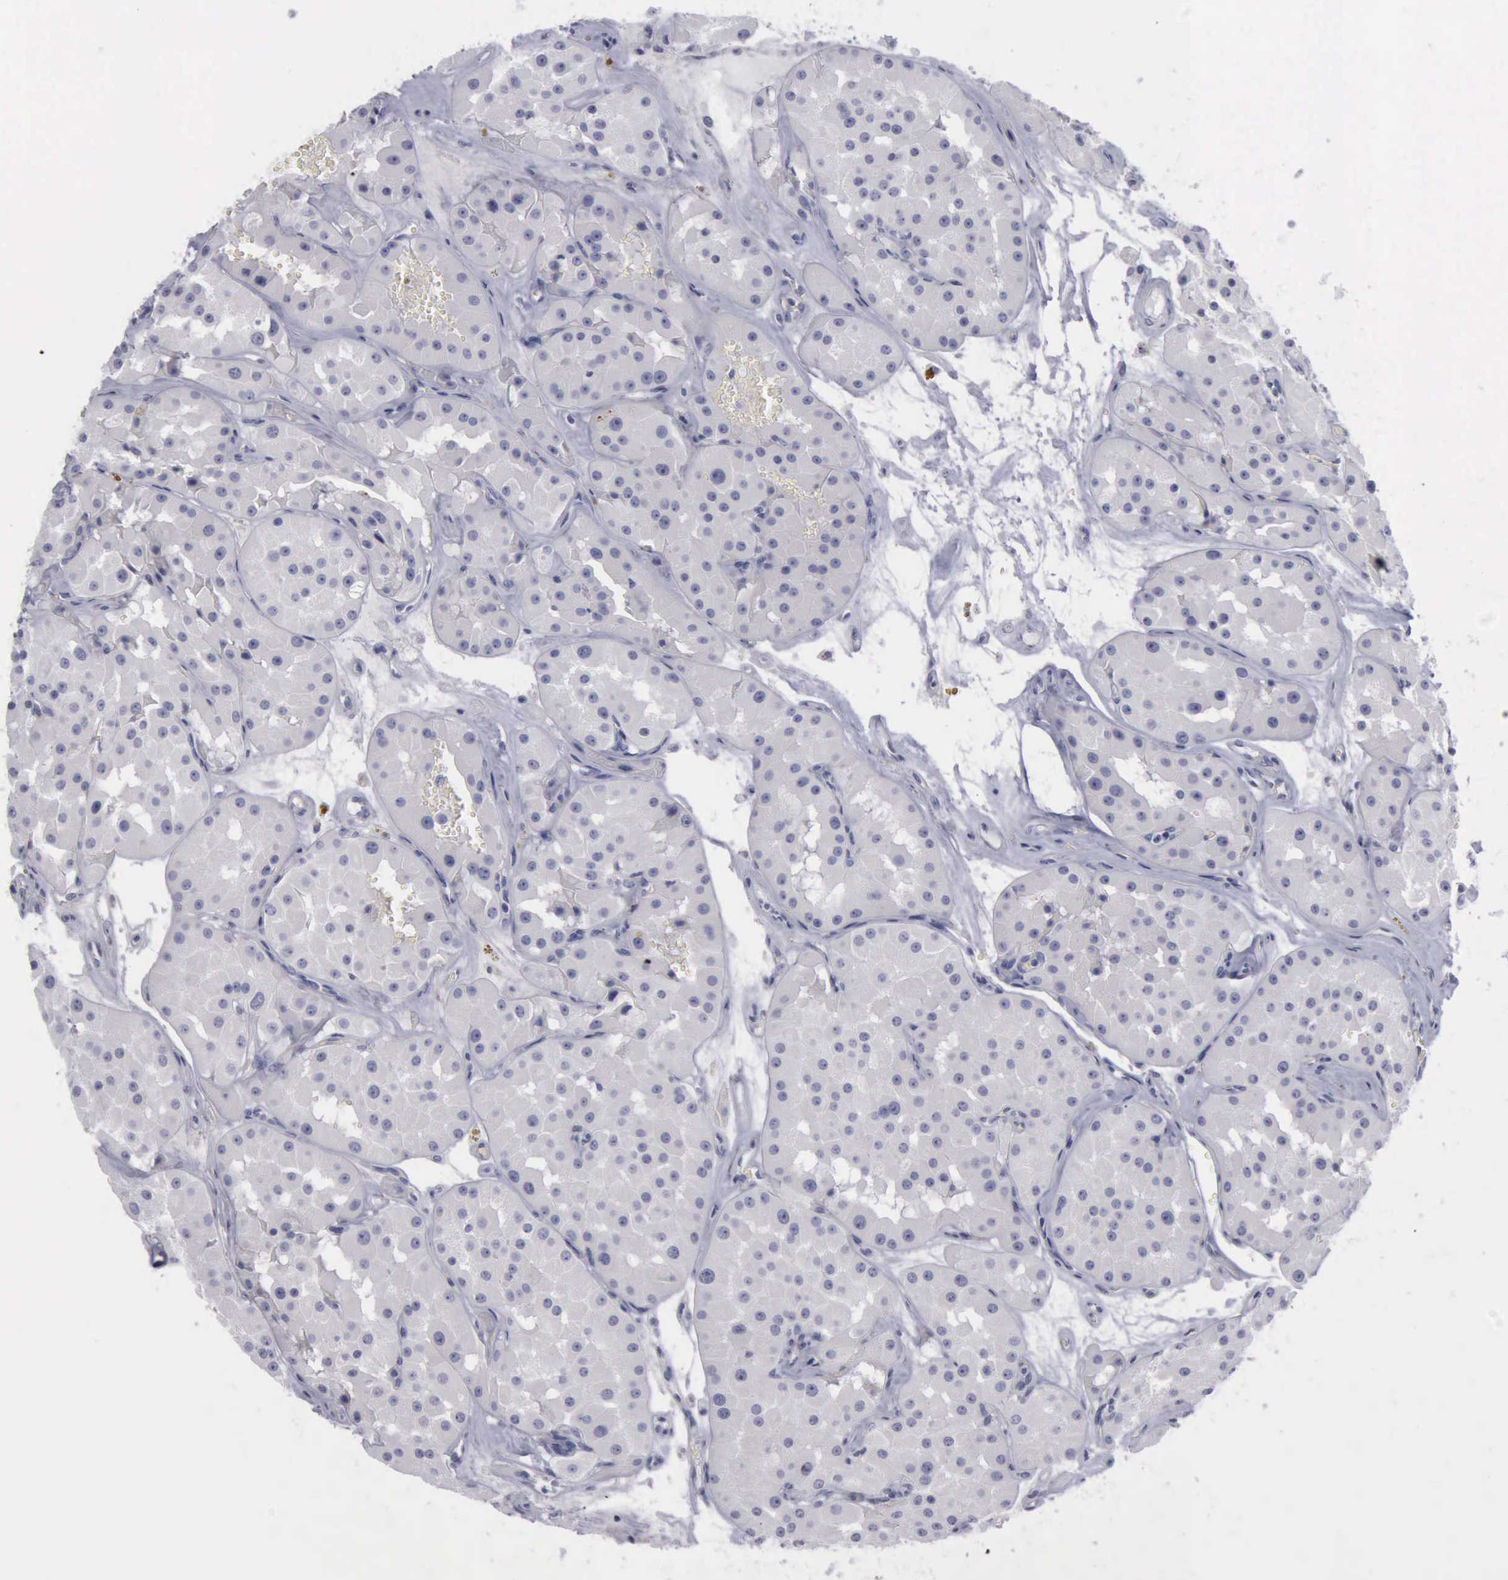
{"staining": {"intensity": "negative", "quantity": "none", "location": "none"}, "tissue": "renal cancer", "cell_type": "Tumor cells", "image_type": "cancer", "snomed": [{"axis": "morphology", "description": "Adenocarcinoma, uncertain malignant potential"}, {"axis": "topography", "description": "Kidney"}], "caption": "Tumor cells show no significant protein staining in renal cancer (adenocarcinoma,  uncertain malignant potential).", "gene": "KRT13", "patient": {"sex": "male", "age": 63}}